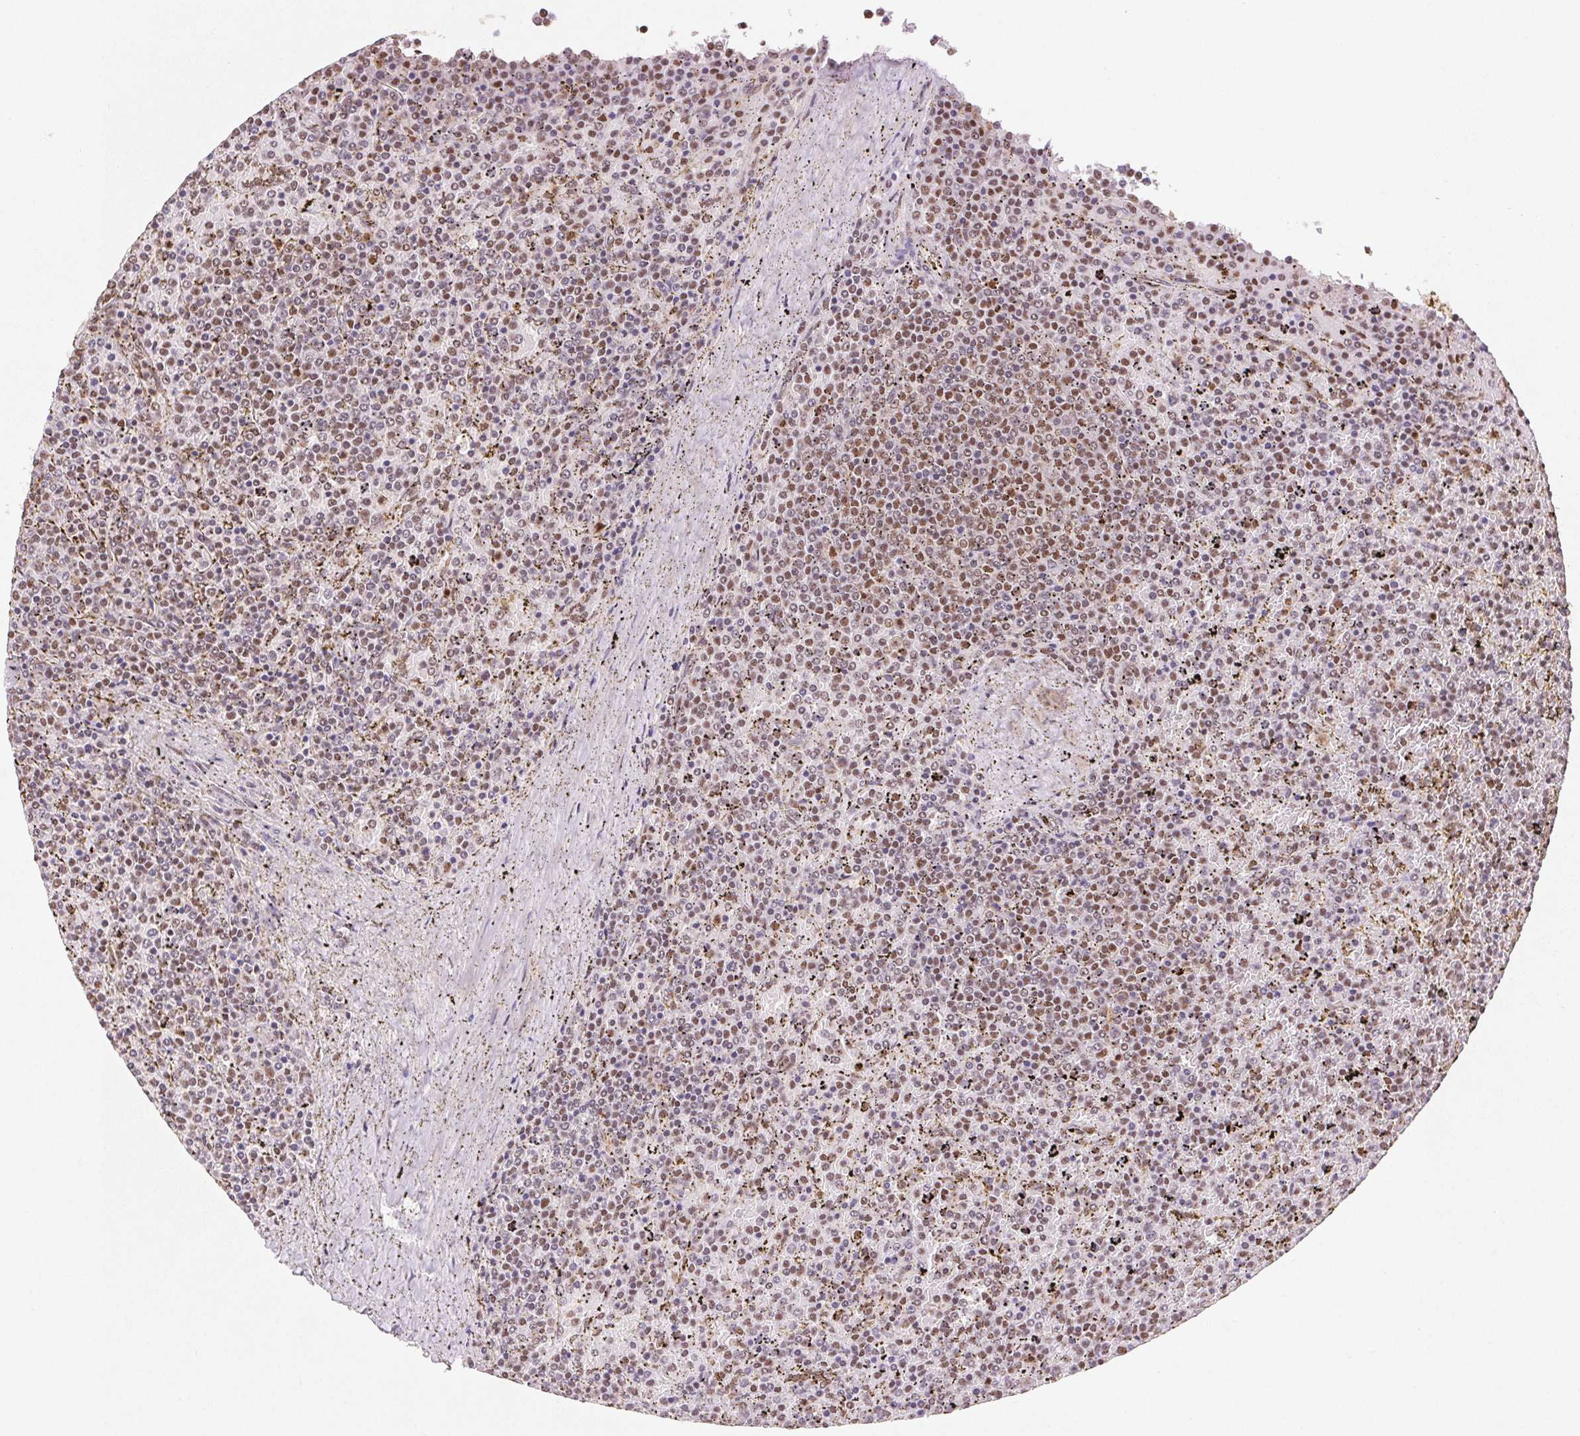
{"staining": {"intensity": "moderate", "quantity": "25%-75%", "location": "nuclear"}, "tissue": "lymphoma", "cell_type": "Tumor cells", "image_type": "cancer", "snomed": [{"axis": "morphology", "description": "Malignant lymphoma, non-Hodgkin's type, Low grade"}, {"axis": "topography", "description": "Spleen"}], "caption": "High-magnification brightfield microscopy of lymphoma stained with DAB (brown) and counterstained with hematoxylin (blue). tumor cells exhibit moderate nuclear staining is identified in approximately25%-75% of cells.", "gene": "SNRPG", "patient": {"sex": "female", "age": 77}}